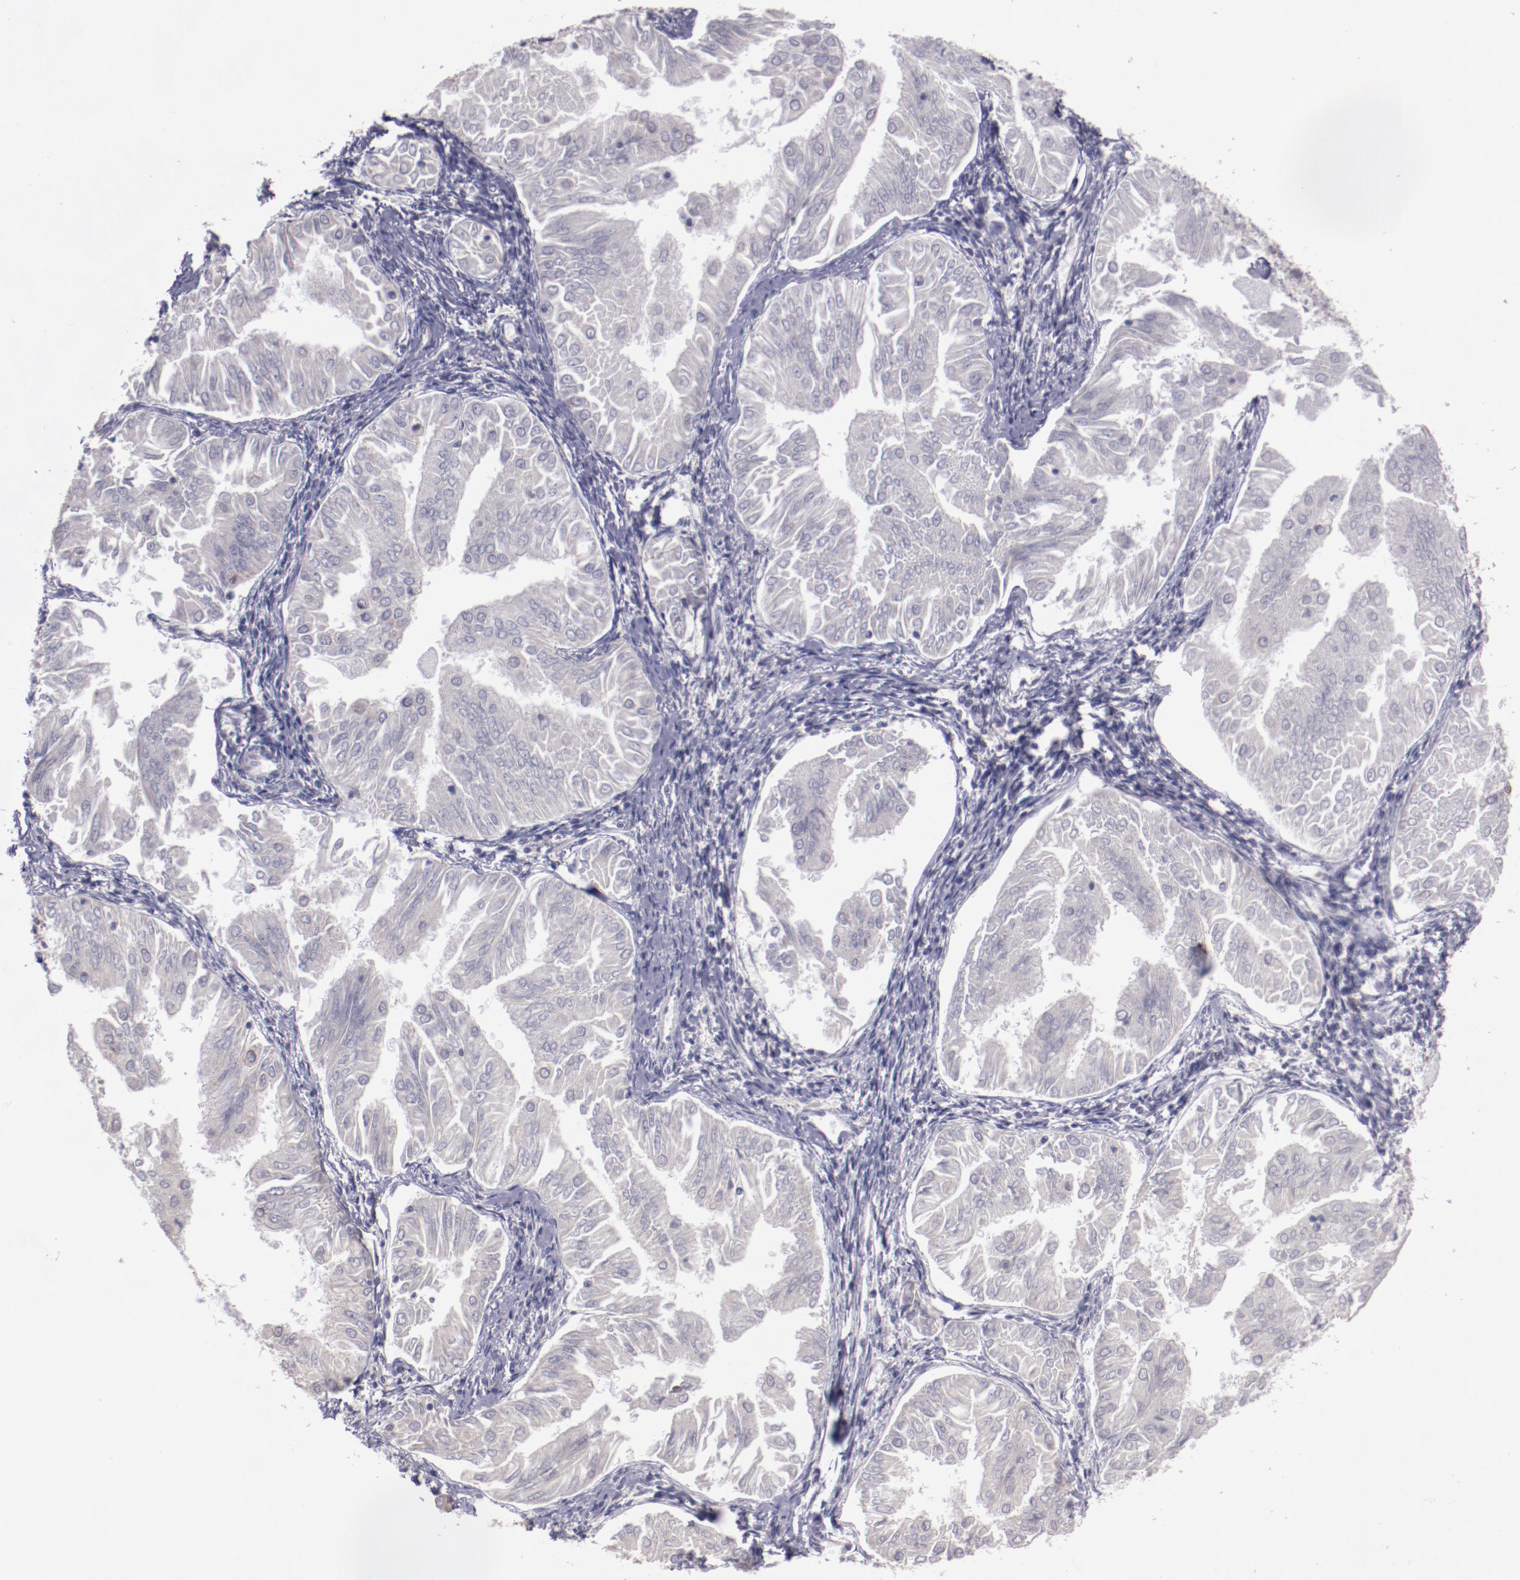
{"staining": {"intensity": "weak", "quantity": "<25%", "location": "cytoplasmic/membranous"}, "tissue": "endometrial cancer", "cell_type": "Tumor cells", "image_type": "cancer", "snomed": [{"axis": "morphology", "description": "Adenocarcinoma, NOS"}, {"axis": "topography", "description": "Endometrium"}], "caption": "Immunohistochemistry histopathology image of neoplastic tissue: adenocarcinoma (endometrial) stained with DAB shows no significant protein positivity in tumor cells.", "gene": "NRXN3", "patient": {"sex": "female", "age": 53}}